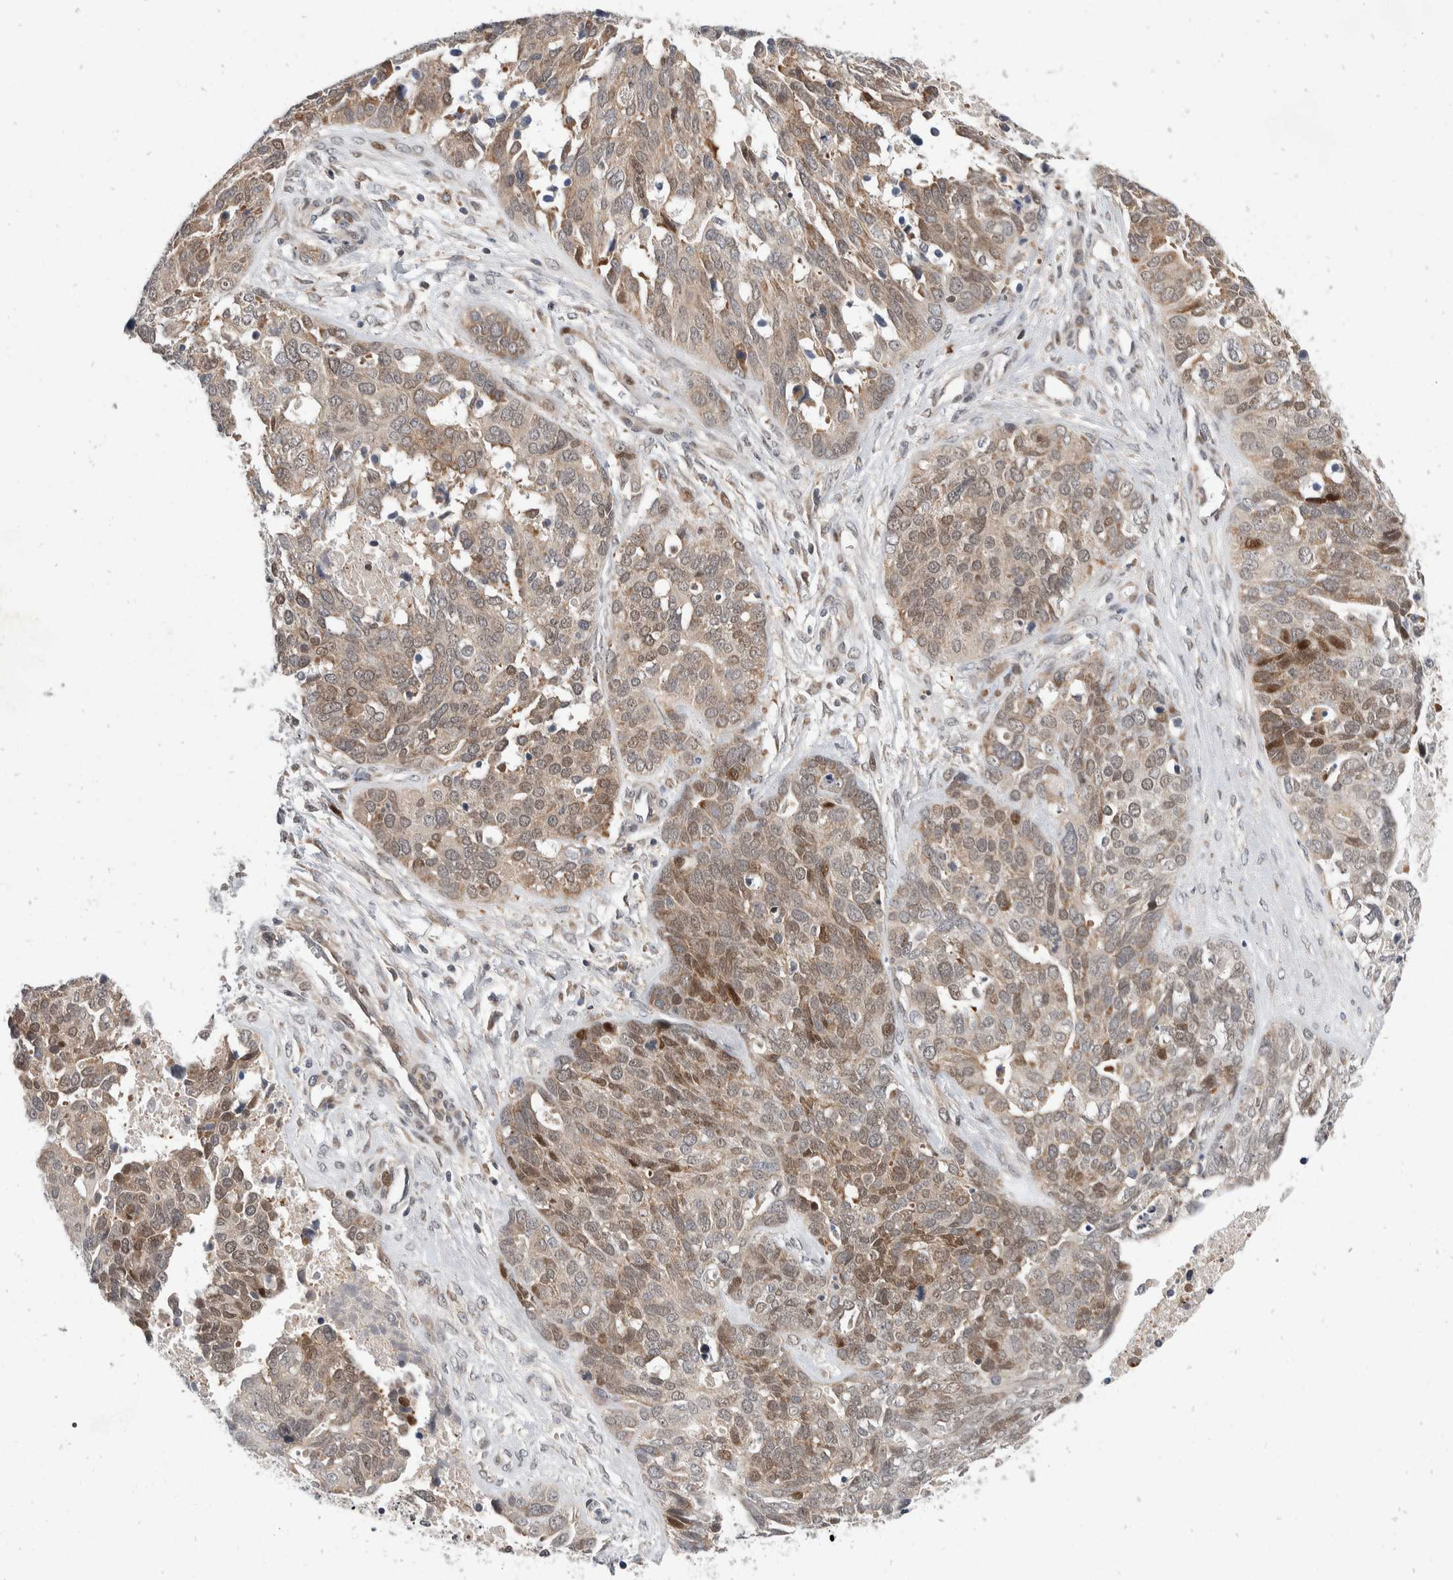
{"staining": {"intensity": "moderate", "quantity": "25%-75%", "location": "cytoplasmic/membranous,nuclear"}, "tissue": "ovarian cancer", "cell_type": "Tumor cells", "image_type": "cancer", "snomed": [{"axis": "morphology", "description": "Cystadenocarcinoma, serous, NOS"}, {"axis": "topography", "description": "Ovary"}], "caption": "Protein staining of ovarian serous cystadenocarcinoma tissue demonstrates moderate cytoplasmic/membranous and nuclear staining in approximately 25%-75% of tumor cells.", "gene": "ZNF703", "patient": {"sex": "female", "age": 44}}